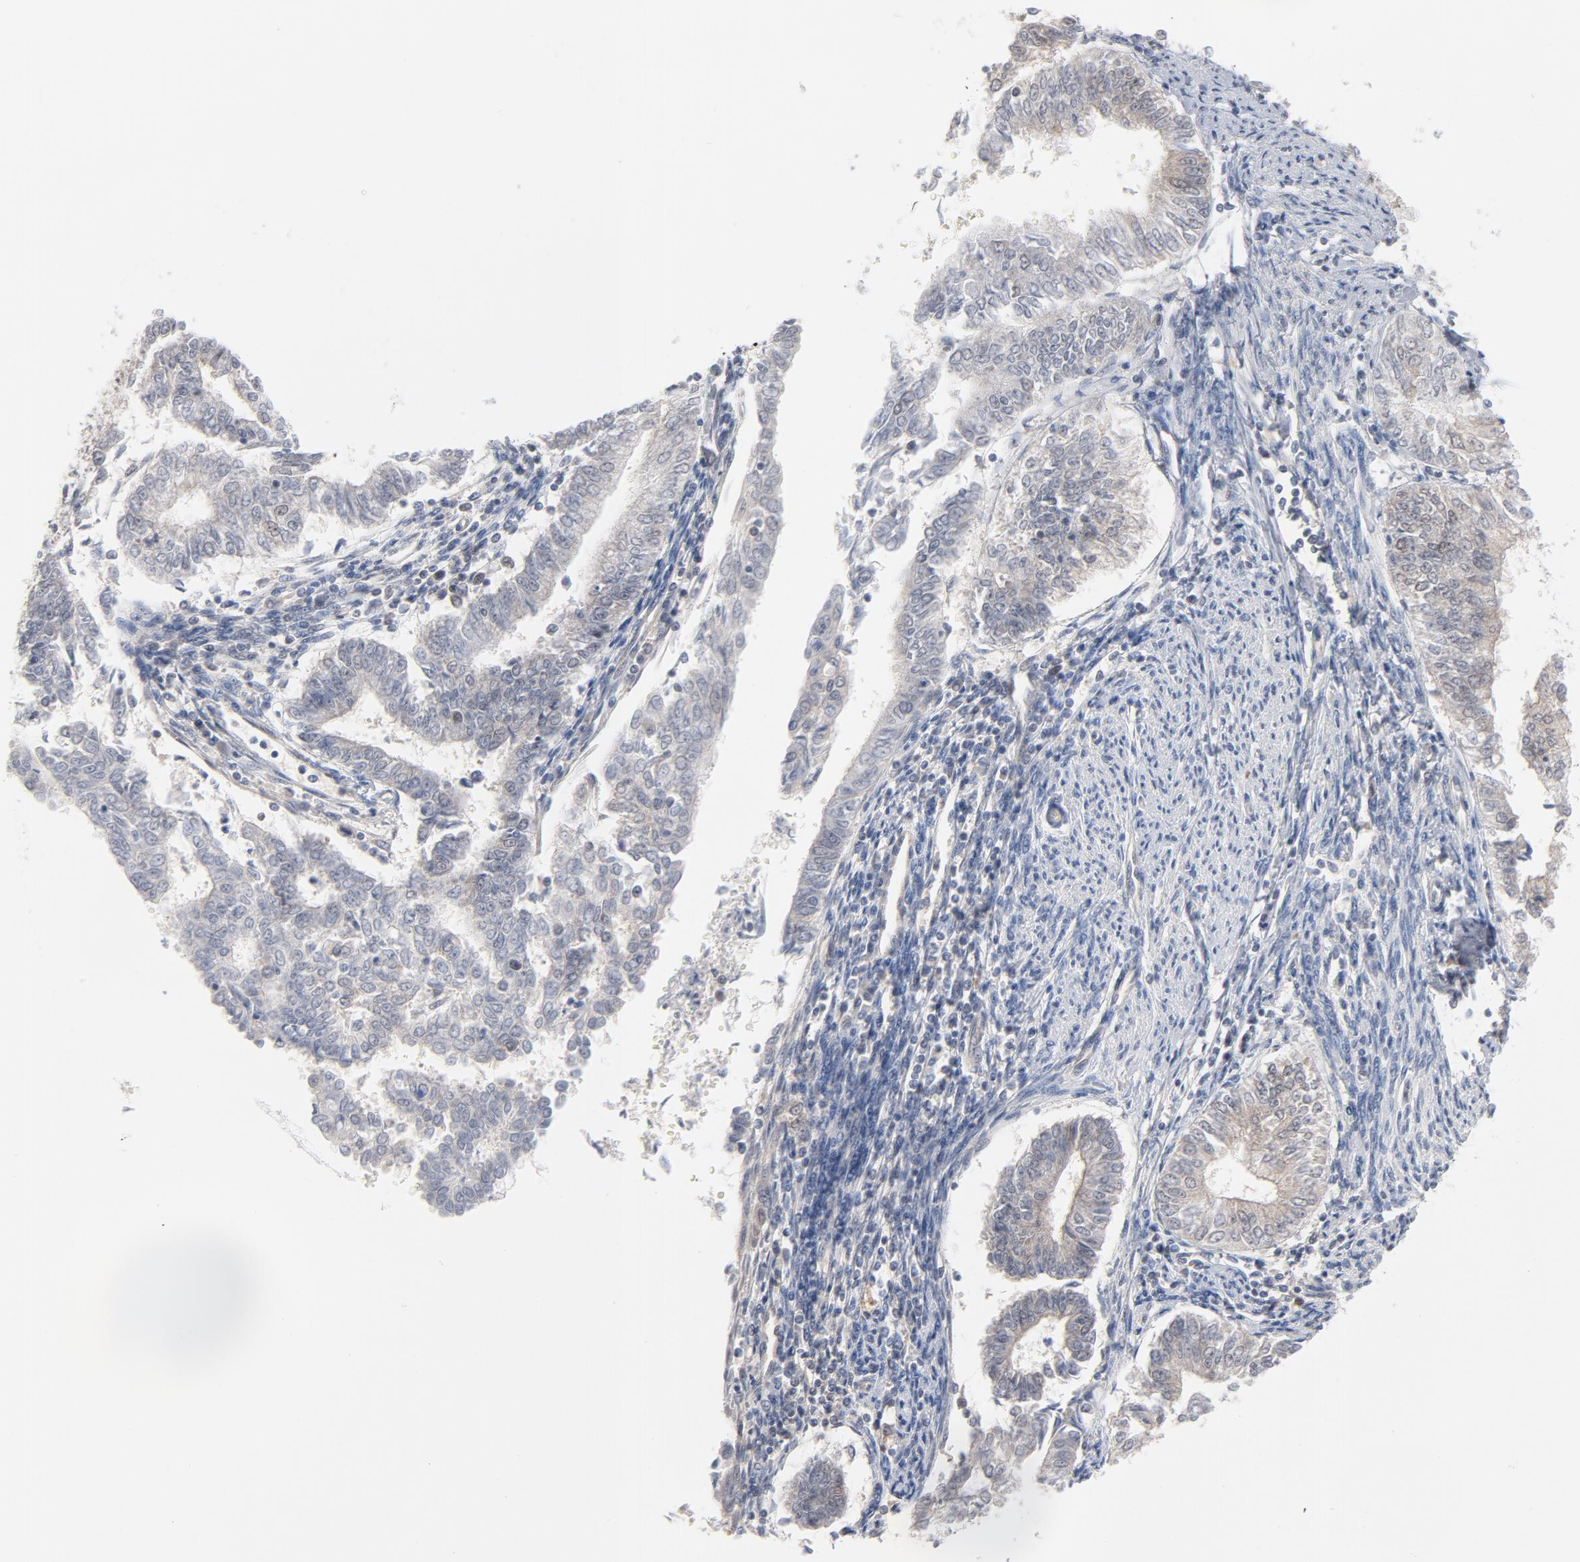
{"staining": {"intensity": "weak", "quantity": ">75%", "location": "cytoplasmic/membranous"}, "tissue": "endometrial cancer", "cell_type": "Tumor cells", "image_type": "cancer", "snomed": [{"axis": "morphology", "description": "Adenocarcinoma, NOS"}, {"axis": "topography", "description": "Endometrium"}], "caption": "Endometrial cancer (adenocarcinoma) stained with a protein marker exhibits weak staining in tumor cells.", "gene": "UBL4A", "patient": {"sex": "female", "age": 66}}